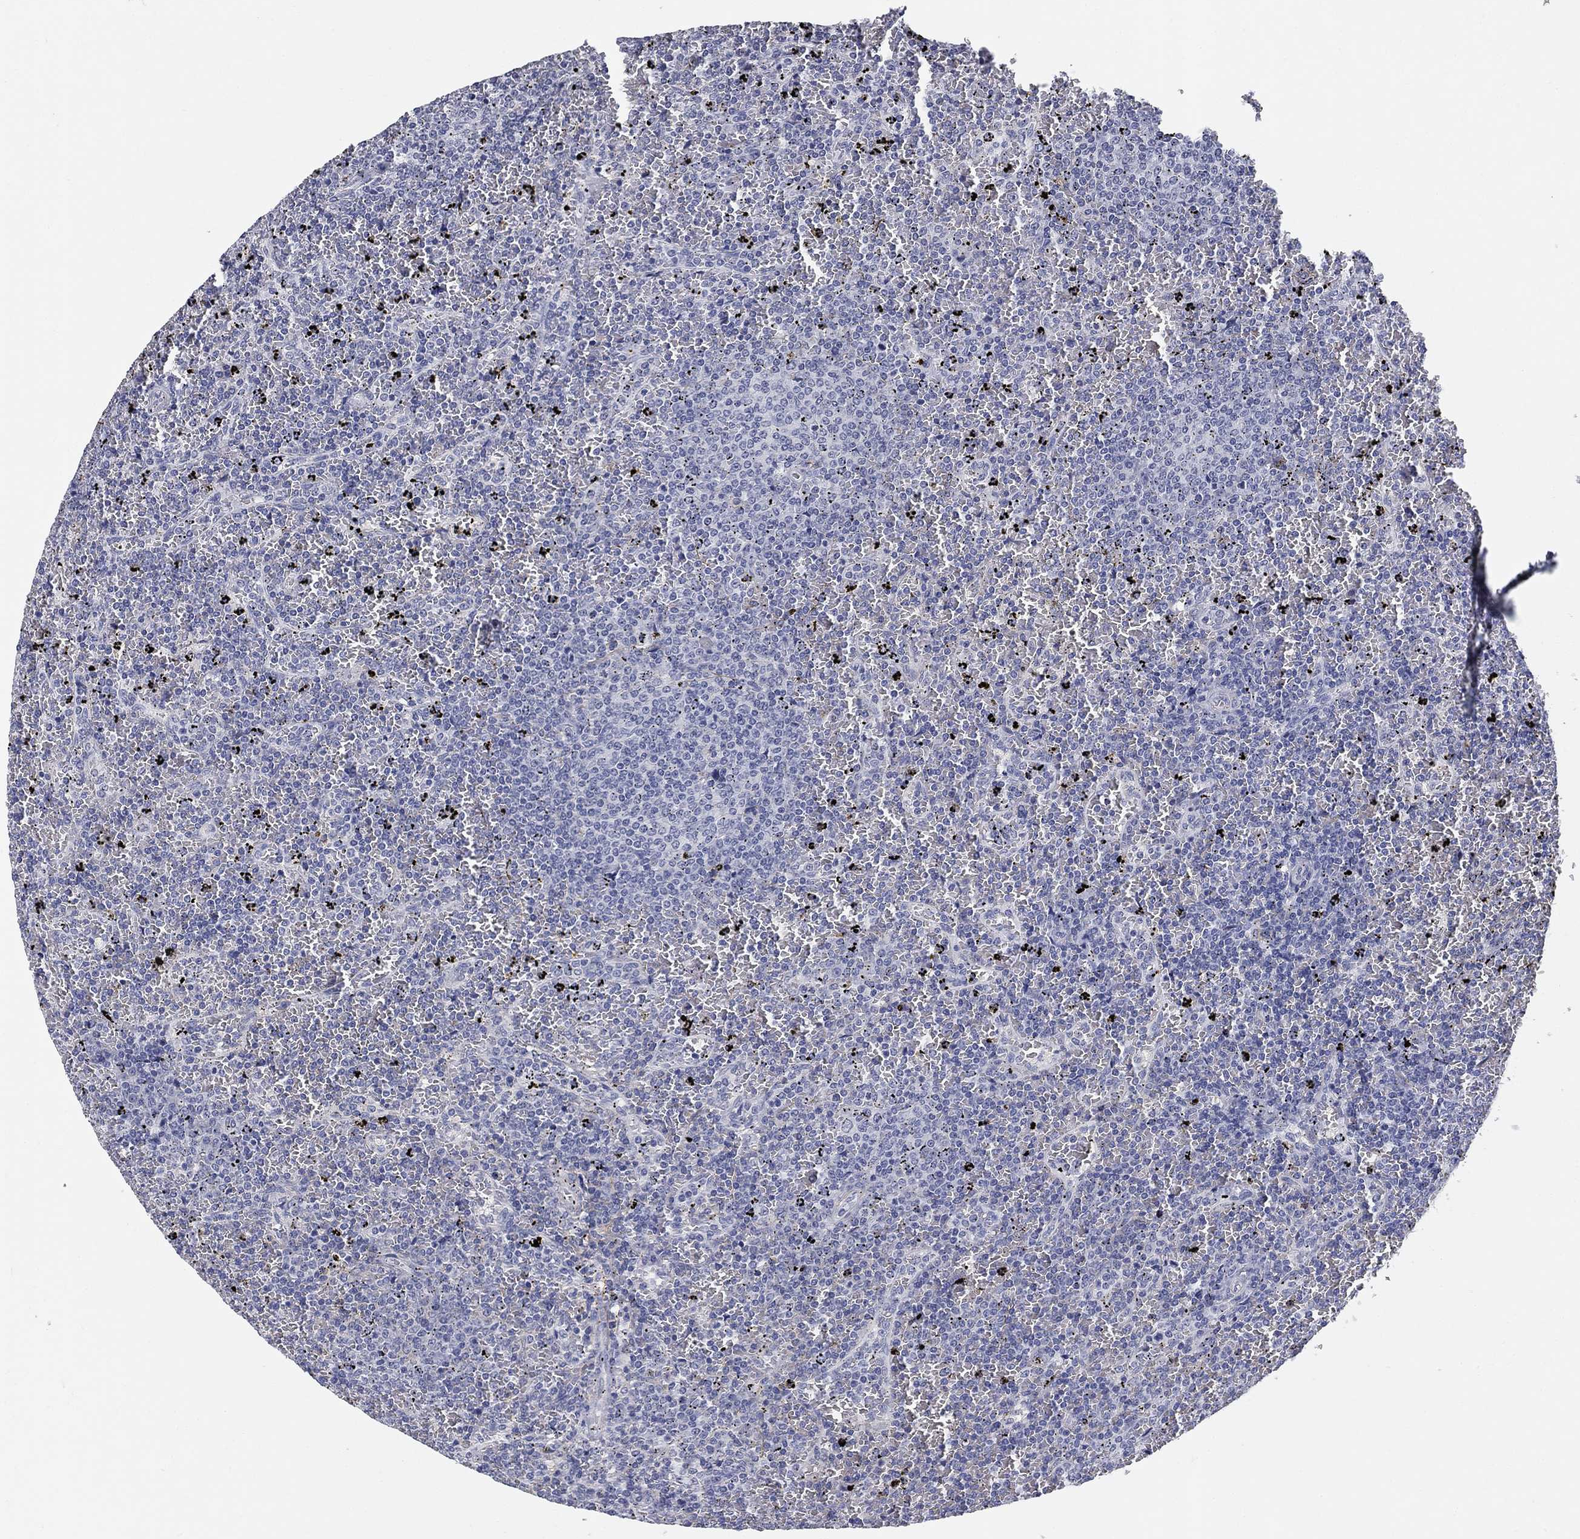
{"staining": {"intensity": "negative", "quantity": "none", "location": "none"}, "tissue": "lymphoma", "cell_type": "Tumor cells", "image_type": "cancer", "snomed": [{"axis": "morphology", "description": "Malignant lymphoma, non-Hodgkin's type, Low grade"}, {"axis": "topography", "description": "Spleen"}], "caption": "DAB (3,3'-diaminobenzidine) immunohistochemical staining of malignant lymphoma, non-Hodgkin's type (low-grade) shows no significant expression in tumor cells.", "gene": "OTUB2", "patient": {"sex": "female", "age": 77}}